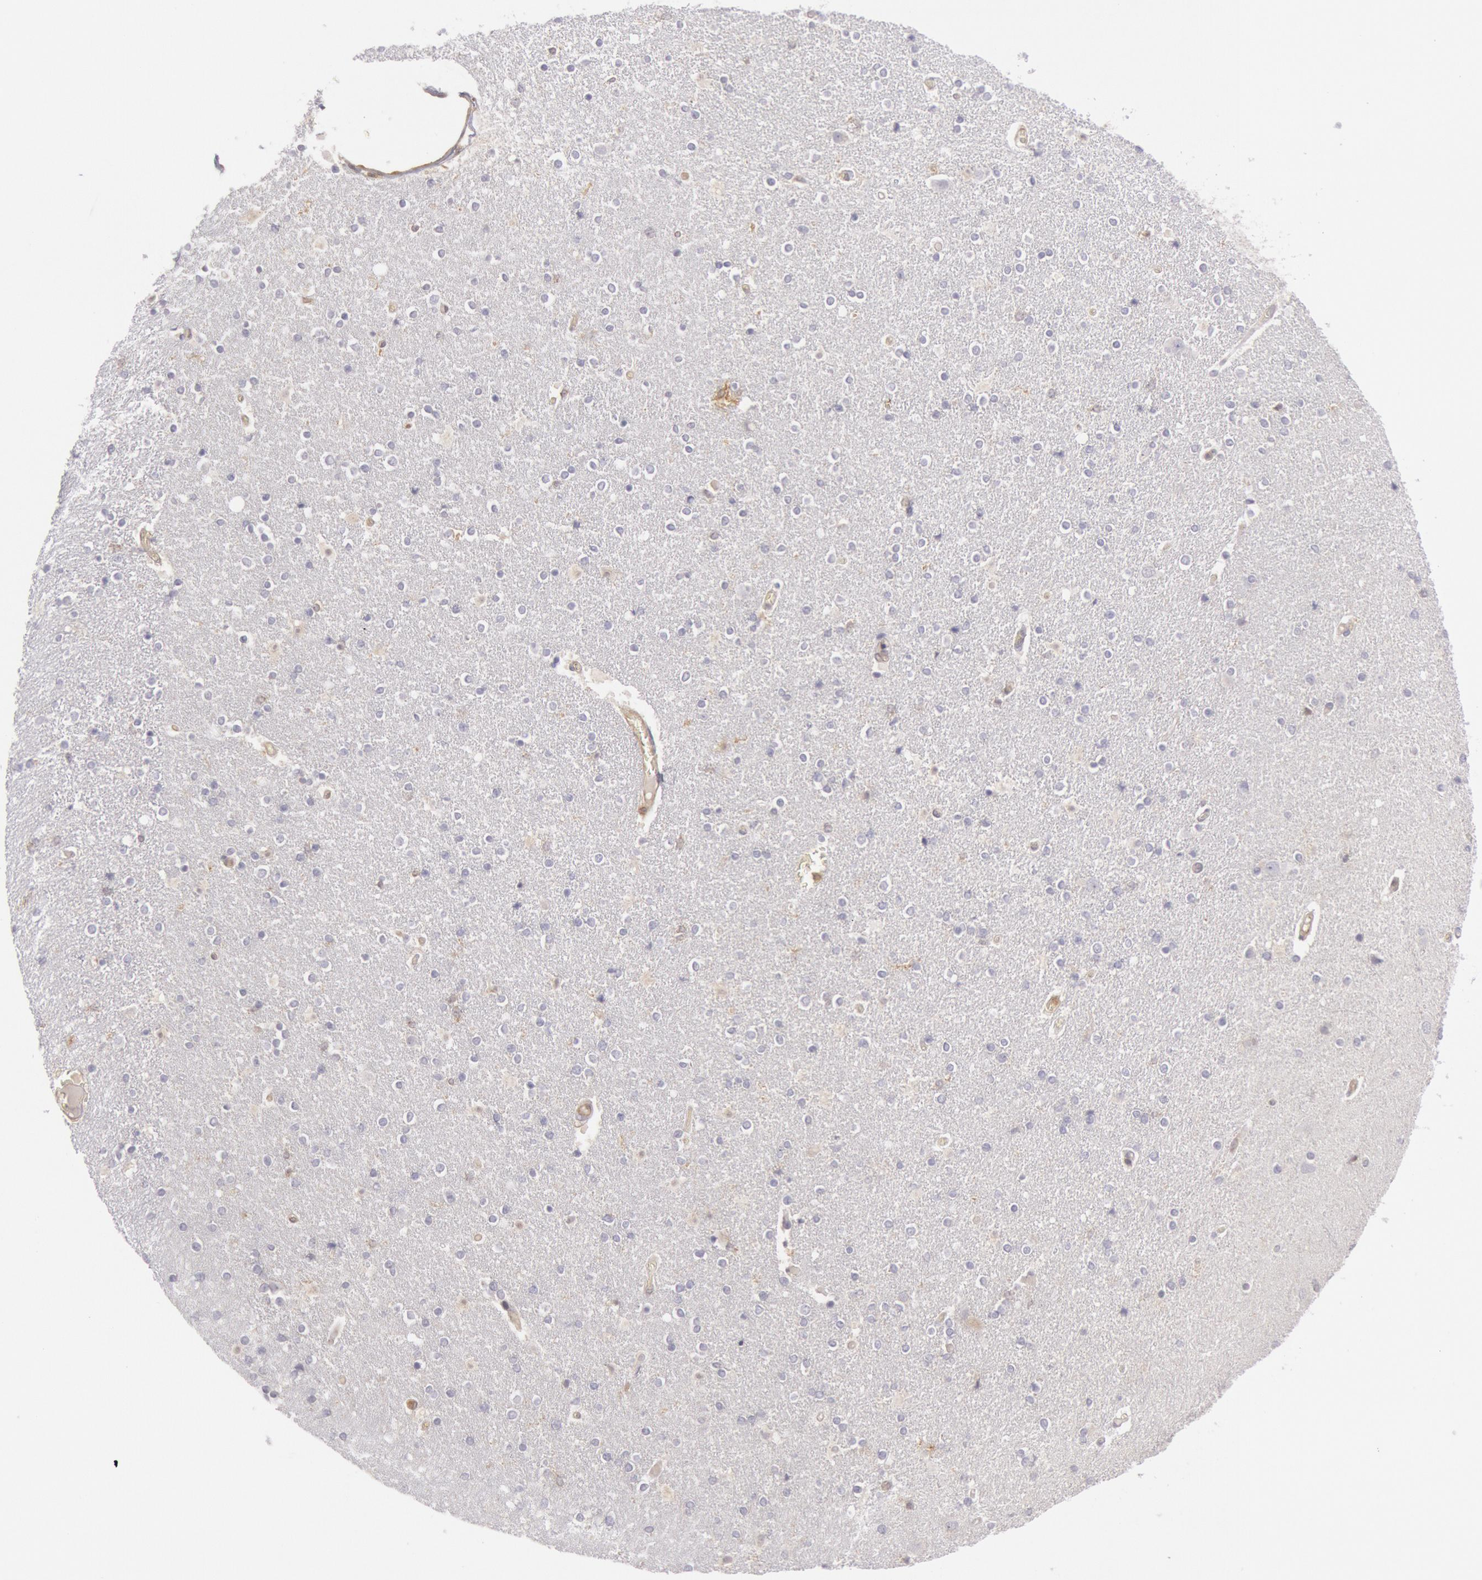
{"staining": {"intensity": "negative", "quantity": "none", "location": "none"}, "tissue": "caudate", "cell_type": "Glial cells", "image_type": "normal", "snomed": [{"axis": "morphology", "description": "Normal tissue, NOS"}, {"axis": "topography", "description": "Lateral ventricle wall"}], "caption": "Glial cells show no significant protein expression in benign caudate. (Immunohistochemistry (ihc), brightfield microscopy, high magnification).", "gene": "IKBKB", "patient": {"sex": "female", "age": 54}}